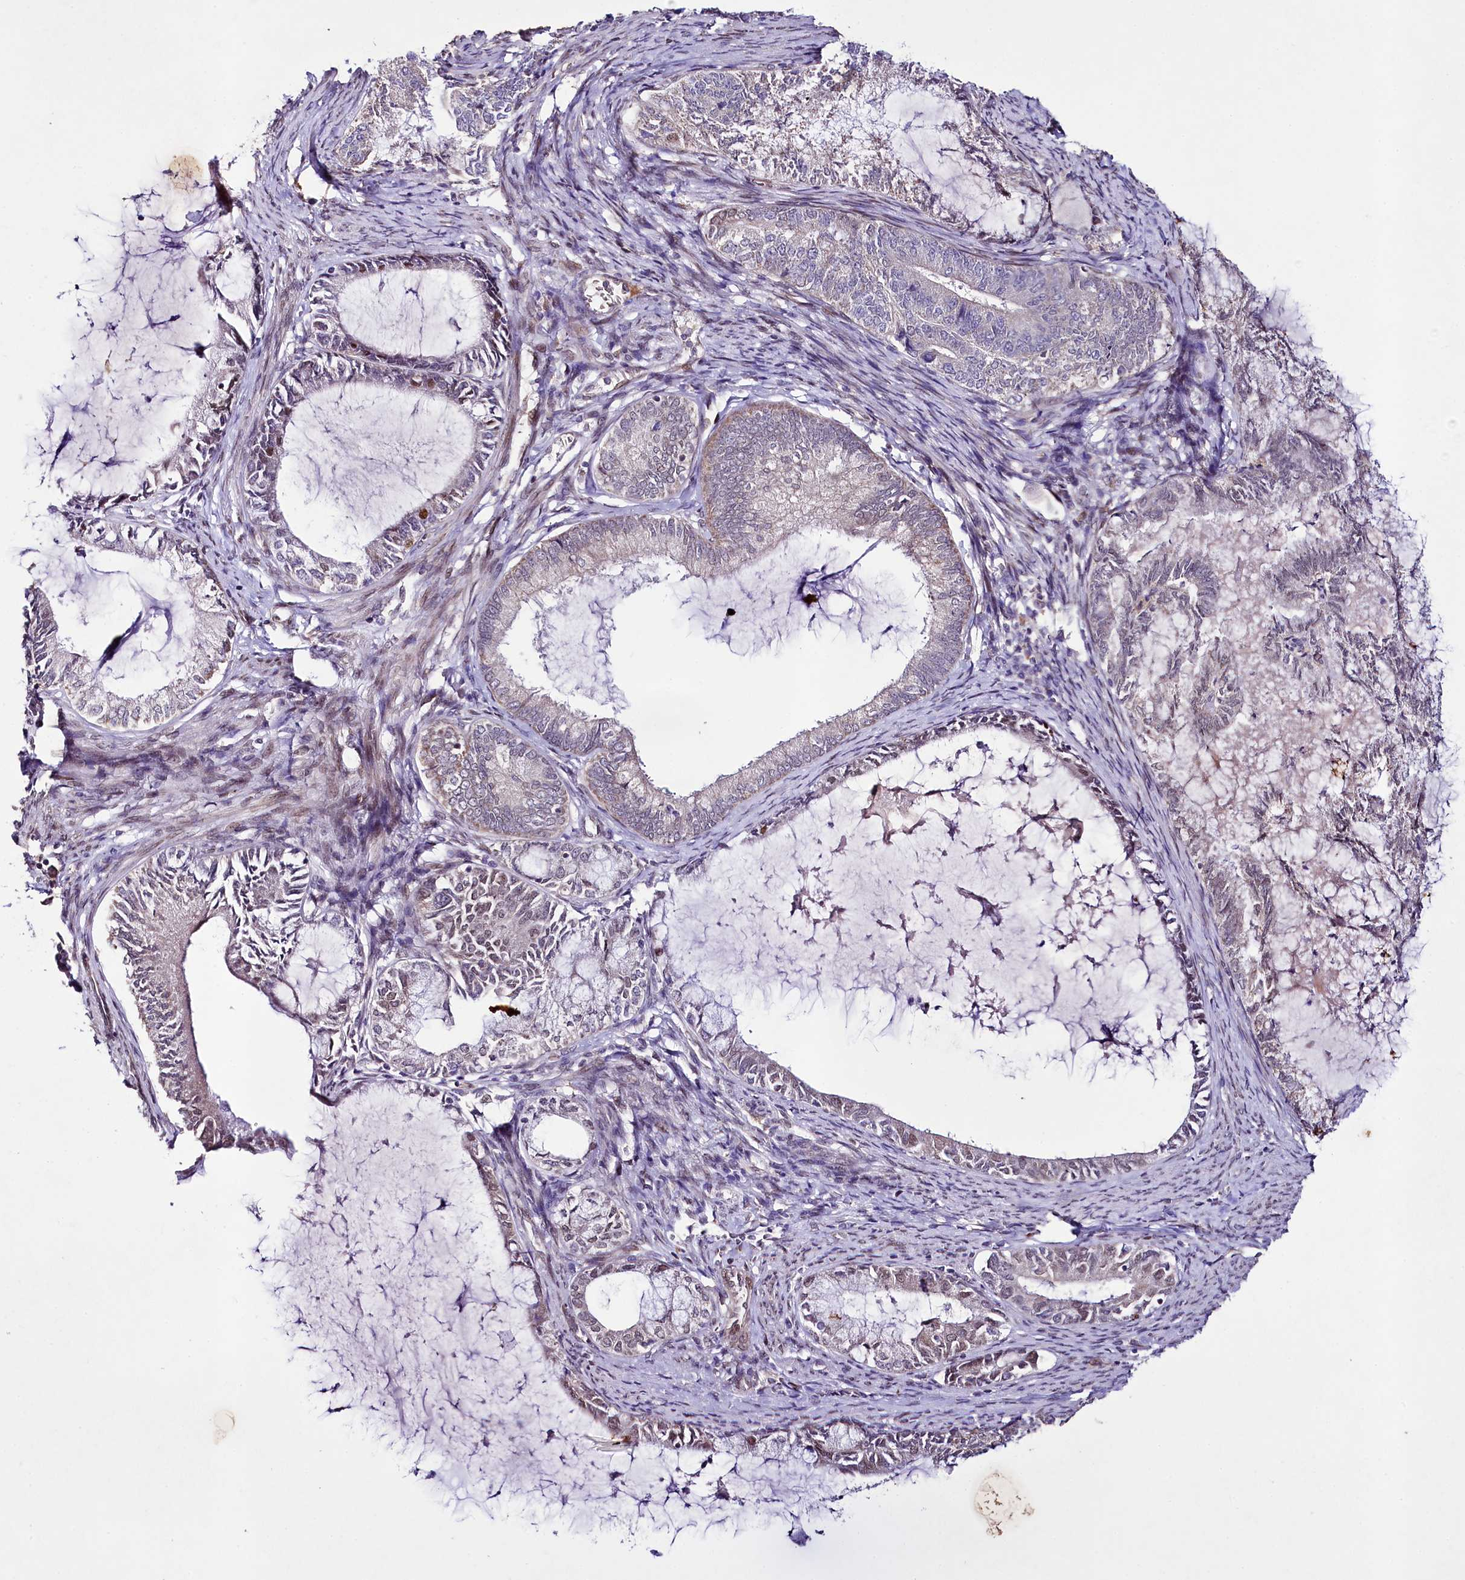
{"staining": {"intensity": "moderate", "quantity": "<25%", "location": "nuclear"}, "tissue": "endometrial cancer", "cell_type": "Tumor cells", "image_type": "cancer", "snomed": [{"axis": "morphology", "description": "Adenocarcinoma, NOS"}, {"axis": "topography", "description": "Endometrium"}], "caption": "Protein staining of endometrial adenocarcinoma tissue reveals moderate nuclear staining in approximately <25% of tumor cells.", "gene": "ZNF226", "patient": {"sex": "female", "age": 86}}